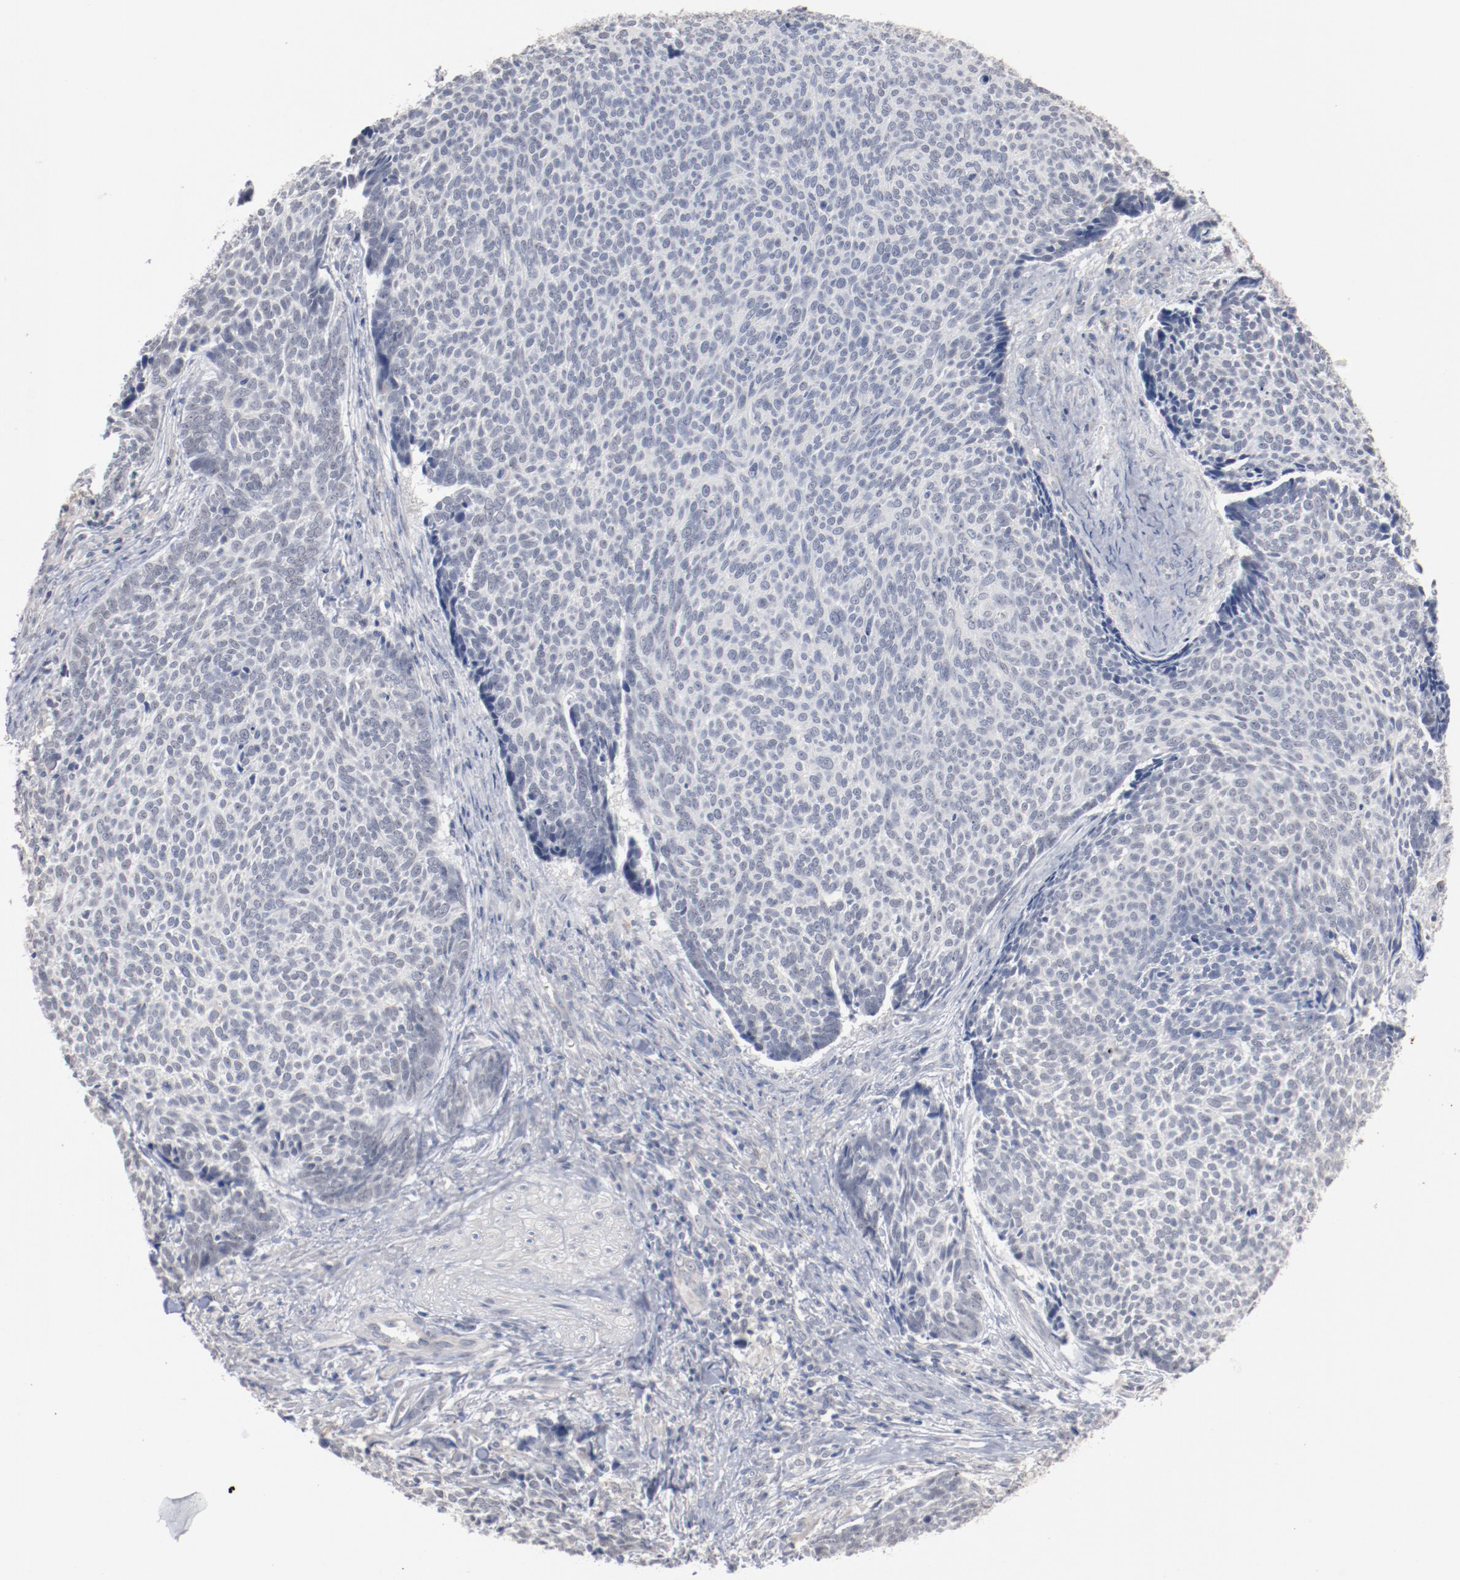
{"staining": {"intensity": "negative", "quantity": "none", "location": "none"}, "tissue": "skin cancer", "cell_type": "Tumor cells", "image_type": "cancer", "snomed": [{"axis": "morphology", "description": "Basal cell carcinoma"}, {"axis": "topography", "description": "Skin"}], "caption": "IHC photomicrograph of skin basal cell carcinoma stained for a protein (brown), which shows no staining in tumor cells. (Brightfield microscopy of DAB (3,3'-diaminobenzidine) IHC at high magnification).", "gene": "ERICH1", "patient": {"sex": "male", "age": 84}}